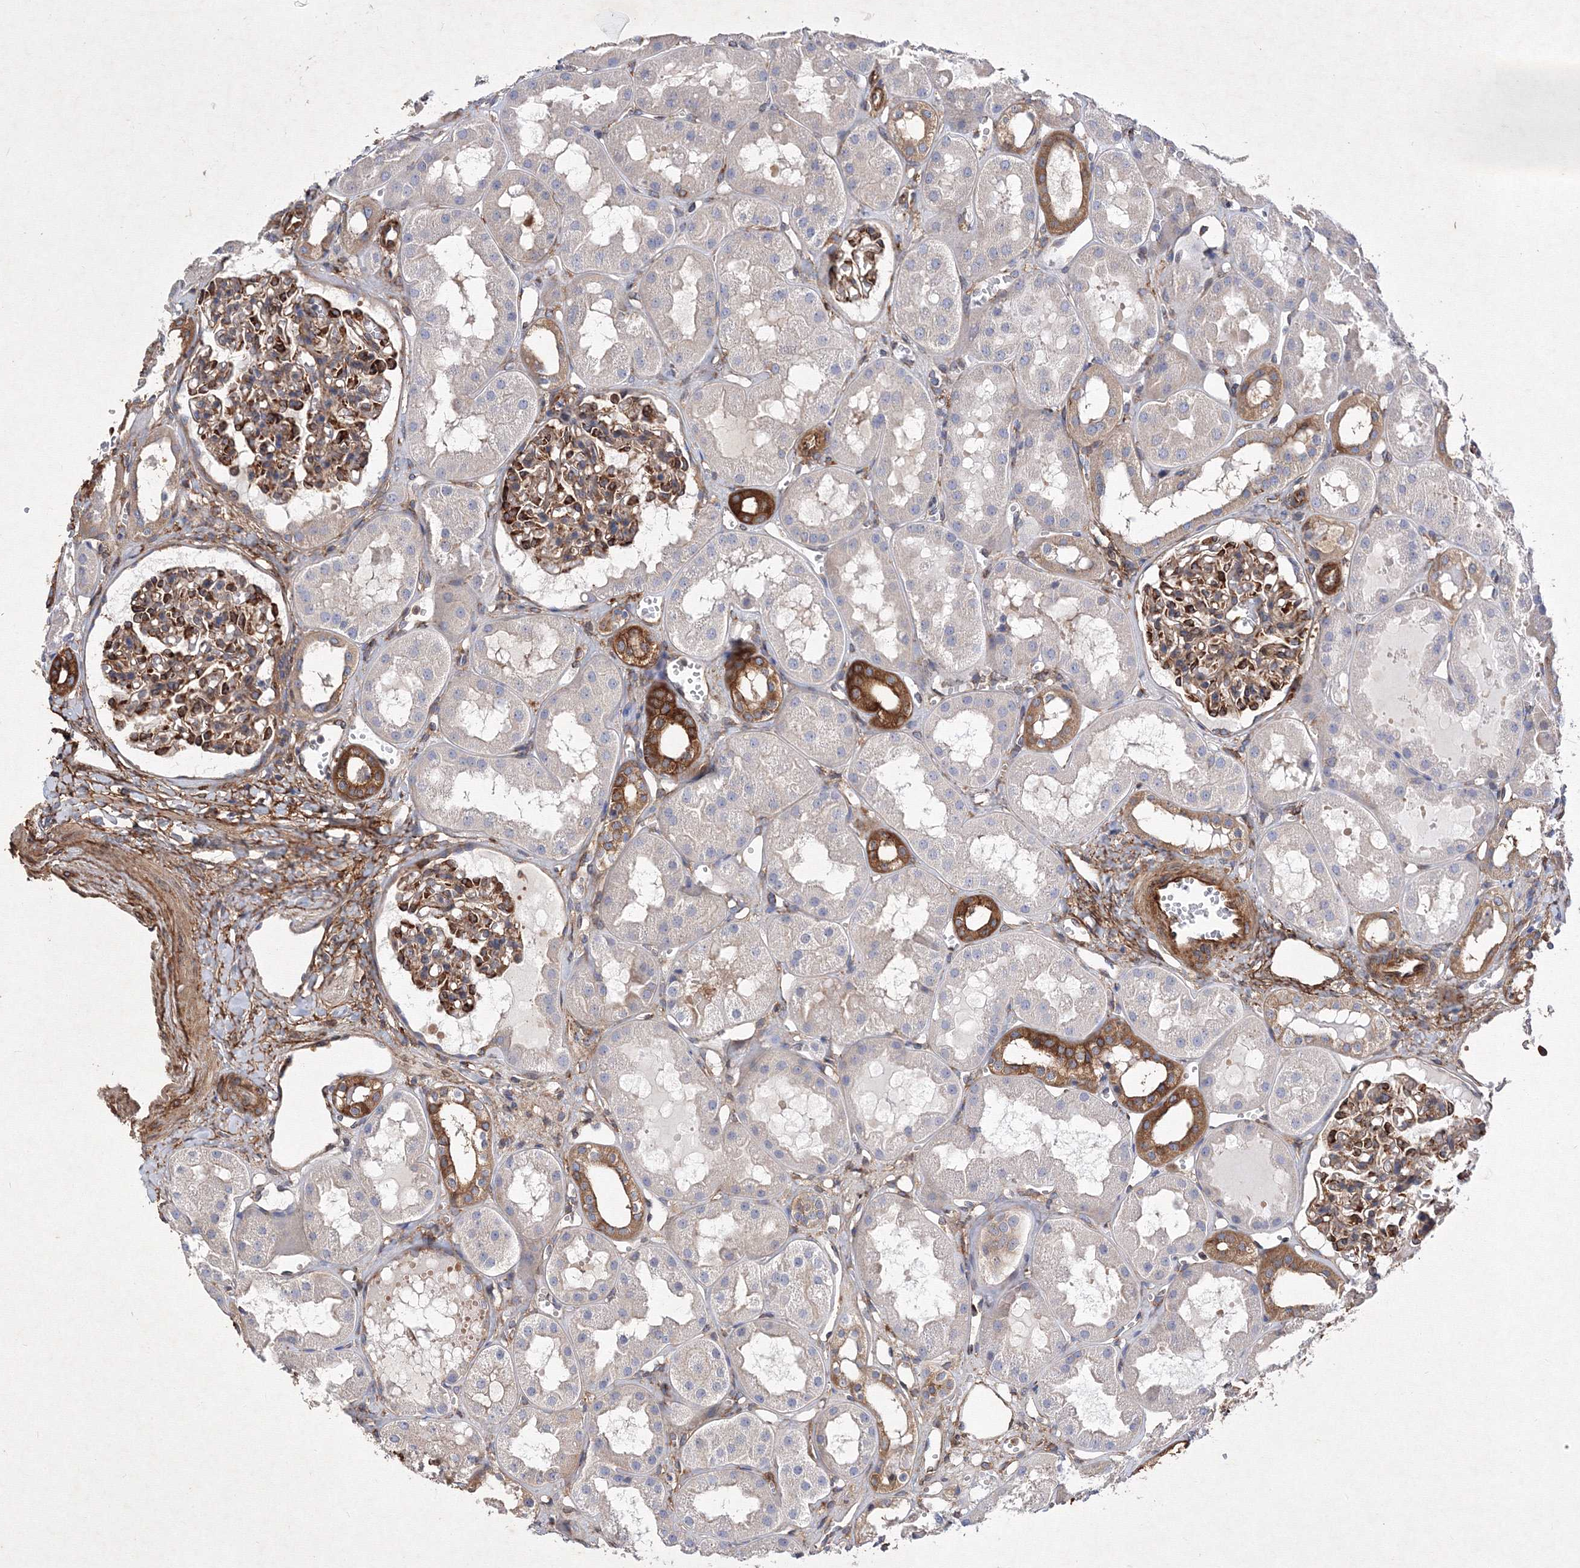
{"staining": {"intensity": "moderate", "quantity": ">75%", "location": "cytoplasmic/membranous"}, "tissue": "kidney", "cell_type": "Cells in glomeruli", "image_type": "normal", "snomed": [{"axis": "morphology", "description": "Normal tissue, NOS"}, {"axis": "topography", "description": "Kidney"}], "caption": "Human kidney stained for a protein (brown) reveals moderate cytoplasmic/membranous positive staining in about >75% of cells in glomeruli.", "gene": "SNX18", "patient": {"sex": "male", "age": 16}}